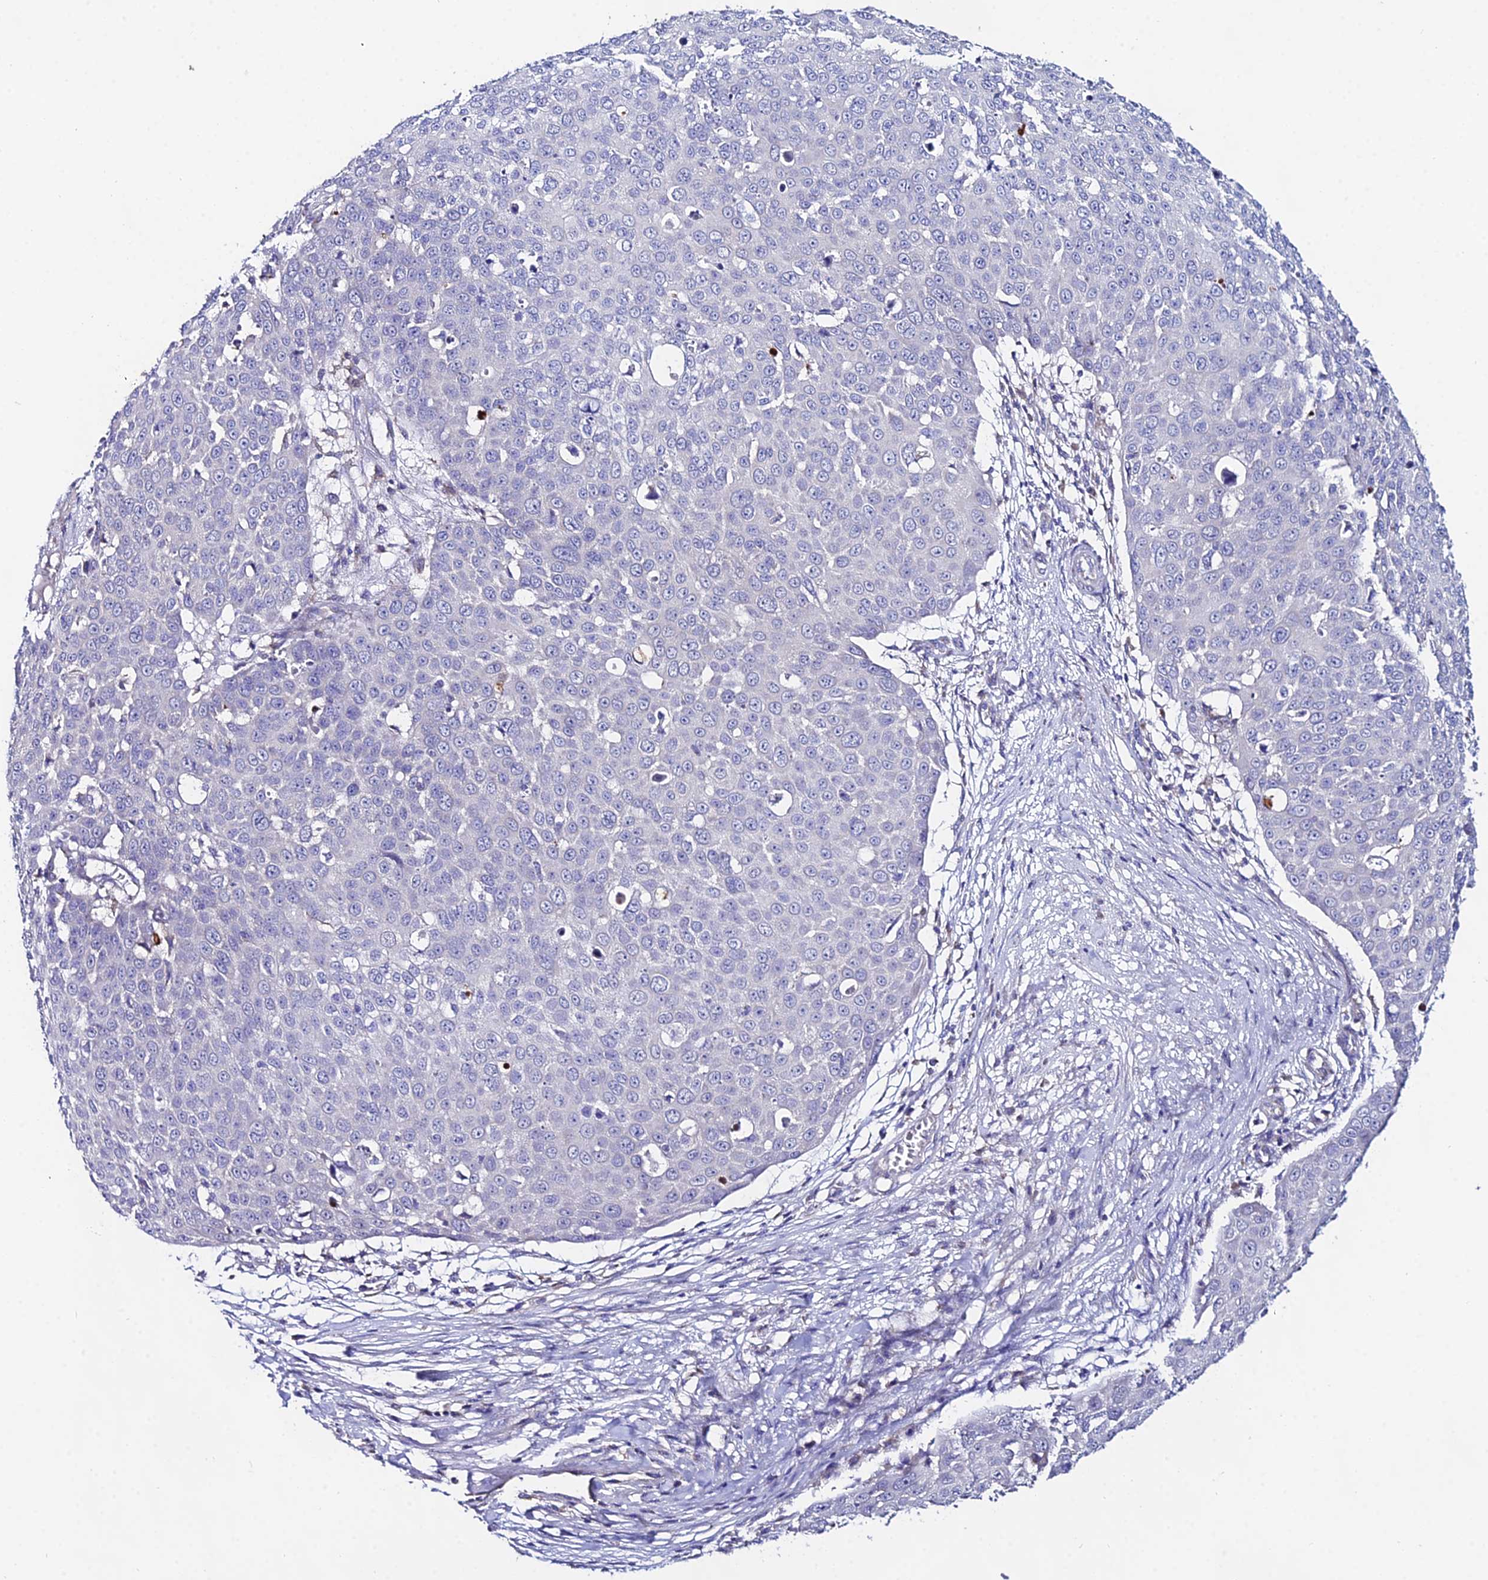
{"staining": {"intensity": "negative", "quantity": "none", "location": "none"}, "tissue": "skin cancer", "cell_type": "Tumor cells", "image_type": "cancer", "snomed": [{"axis": "morphology", "description": "Squamous cell carcinoma, NOS"}, {"axis": "topography", "description": "Skin"}], "caption": "The image reveals no staining of tumor cells in skin cancer. The staining was performed using DAB to visualize the protein expression in brown, while the nuclei were stained in blue with hematoxylin (Magnification: 20x).", "gene": "PPP2R2C", "patient": {"sex": "male", "age": 71}}